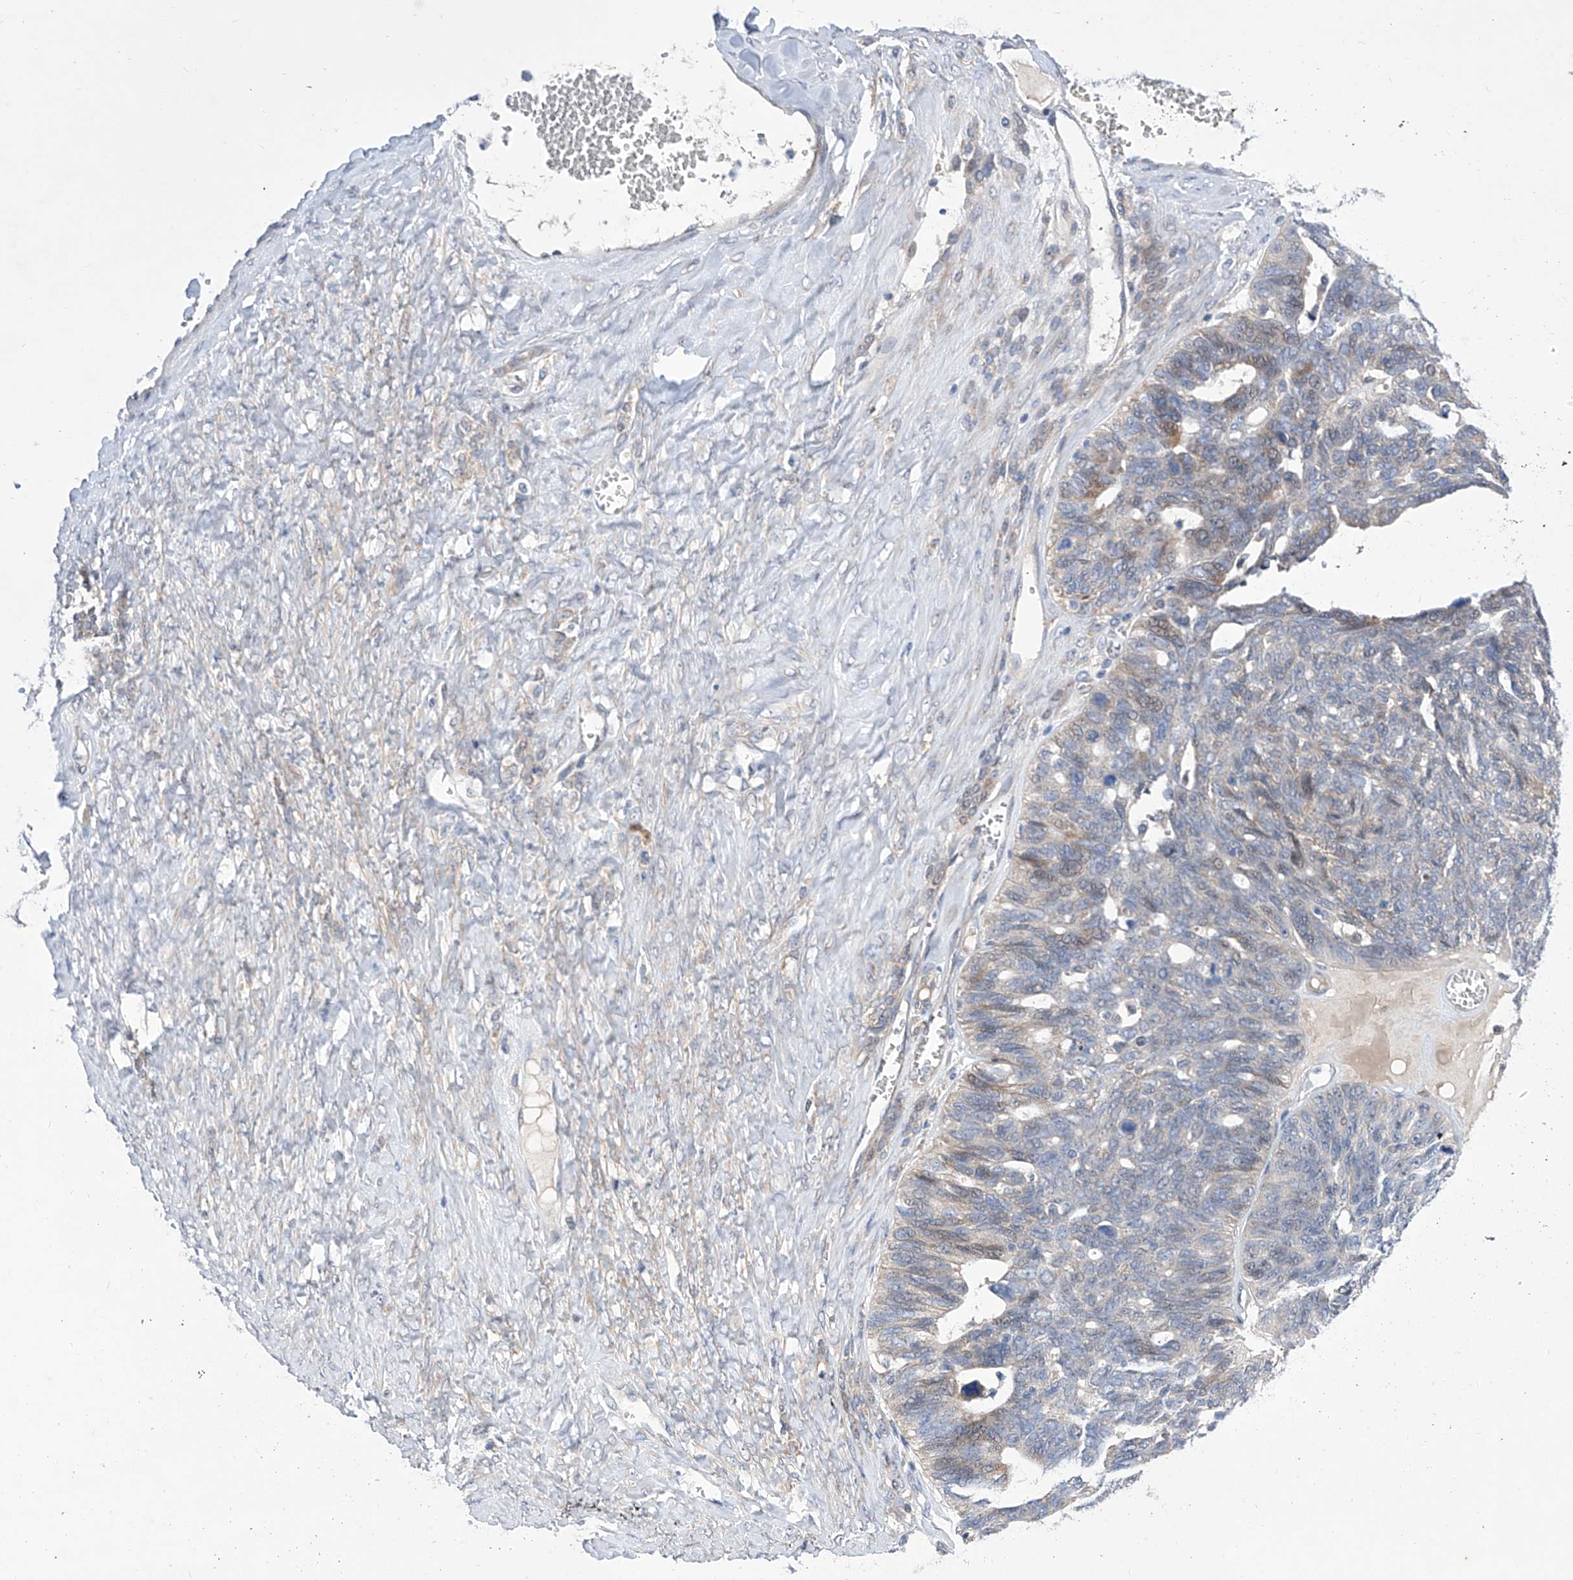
{"staining": {"intensity": "weak", "quantity": "<25%", "location": "cytoplasmic/membranous"}, "tissue": "ovarian cancer", "cell_type": "Tumor cells", "image_type": "cancer", "snomed": [{"axis": "morphology", "description": "Cystadenocarcinoma, serous, NOS"}, {"axis": "topography", "description": "Ovary"}], "caption": "This is an immunohistochemistry micrograph of human serous cystadenocarcinoma (ovarian). There is no staining in tumor cells.", "gene": "SRBD1", "patient": {"sex": "female", "age": 79}}